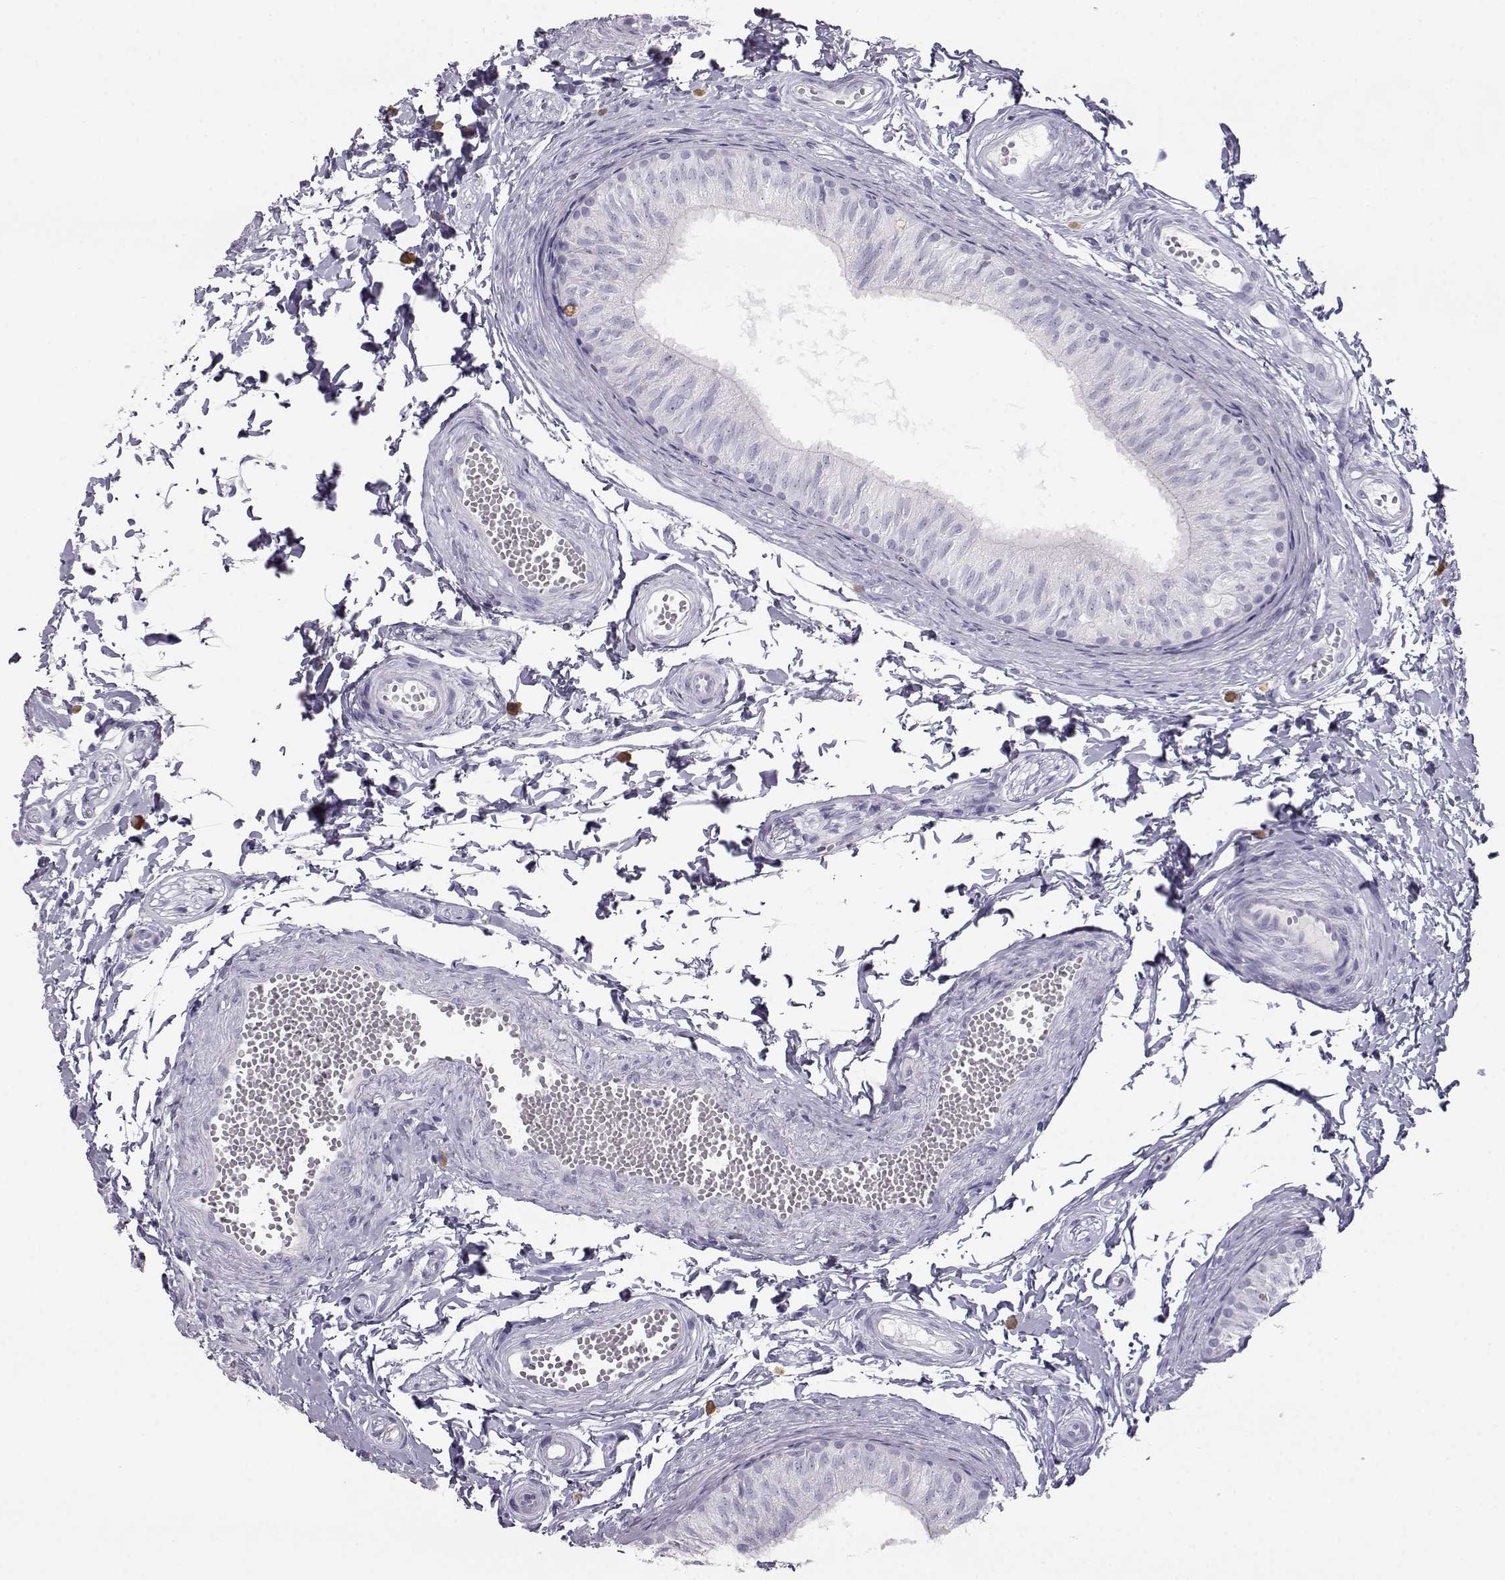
{"staining": {"intensity": "negative", "quantity": "none", "location": "none"}, "tissue": "epididymis", "cell_type": "Glandular cells", "image_type": "normal", "snomed": [{"axis": "morphology", "description": "Normal tissue, NOS"}, {"axis": "topography", "description": "Epididymis"}], "caption": "Immunohistochemical staining of unremarkable epididymis exhibits no significant positivity in glandular cells. The staining was performed using DAB (3,3'-diaminobenzidine) to visualize the protein expression in brown, while the nuclei were stained in blue with hematoxylin (Magnification: 20x).", "gene": "ITLN1", "patient": {"sex": "male", "age": 22}}